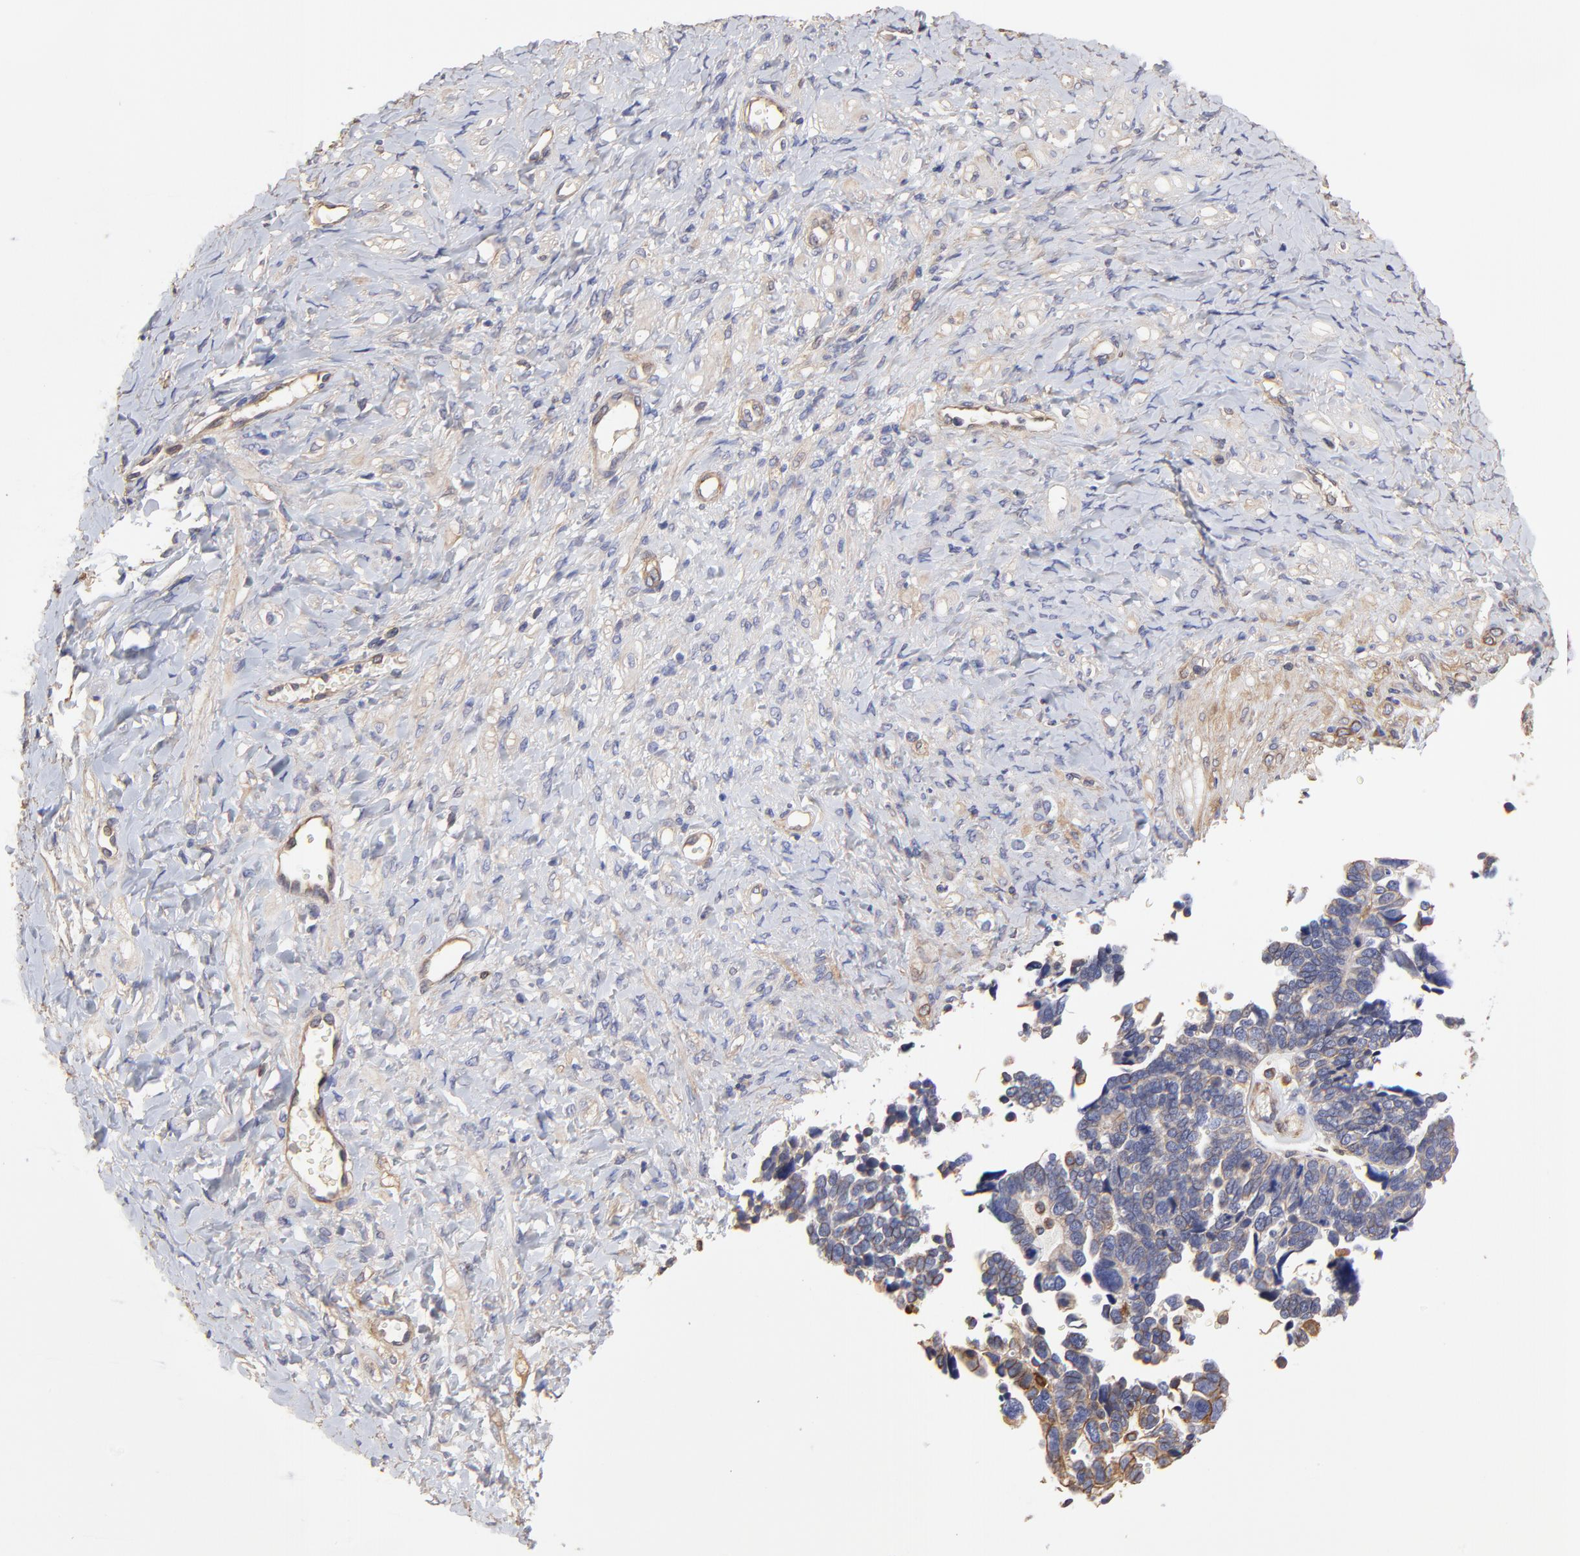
{"staining": {"intensity": "moderate", "quantity": "<25%", "location": "cytoplasmic/membranous"}, "tissue": "ovarian cancer", "cell_type": "Tumor cells", "image_type": "cancer", "snomed": [{"axis": "morphology", "description": "Cystadenocarcinoma, serous, NOS"}, {"axis": "topography", "description": "Ovary"}], "caption": "Immunohistochemistry of ovarian cancer demonstrates low levels of moderate cytoplasmic/membranous expression in about <25% of tumor cells.", "gene": "LRCH2", "patient": {"sex": "female", "age": 77}}